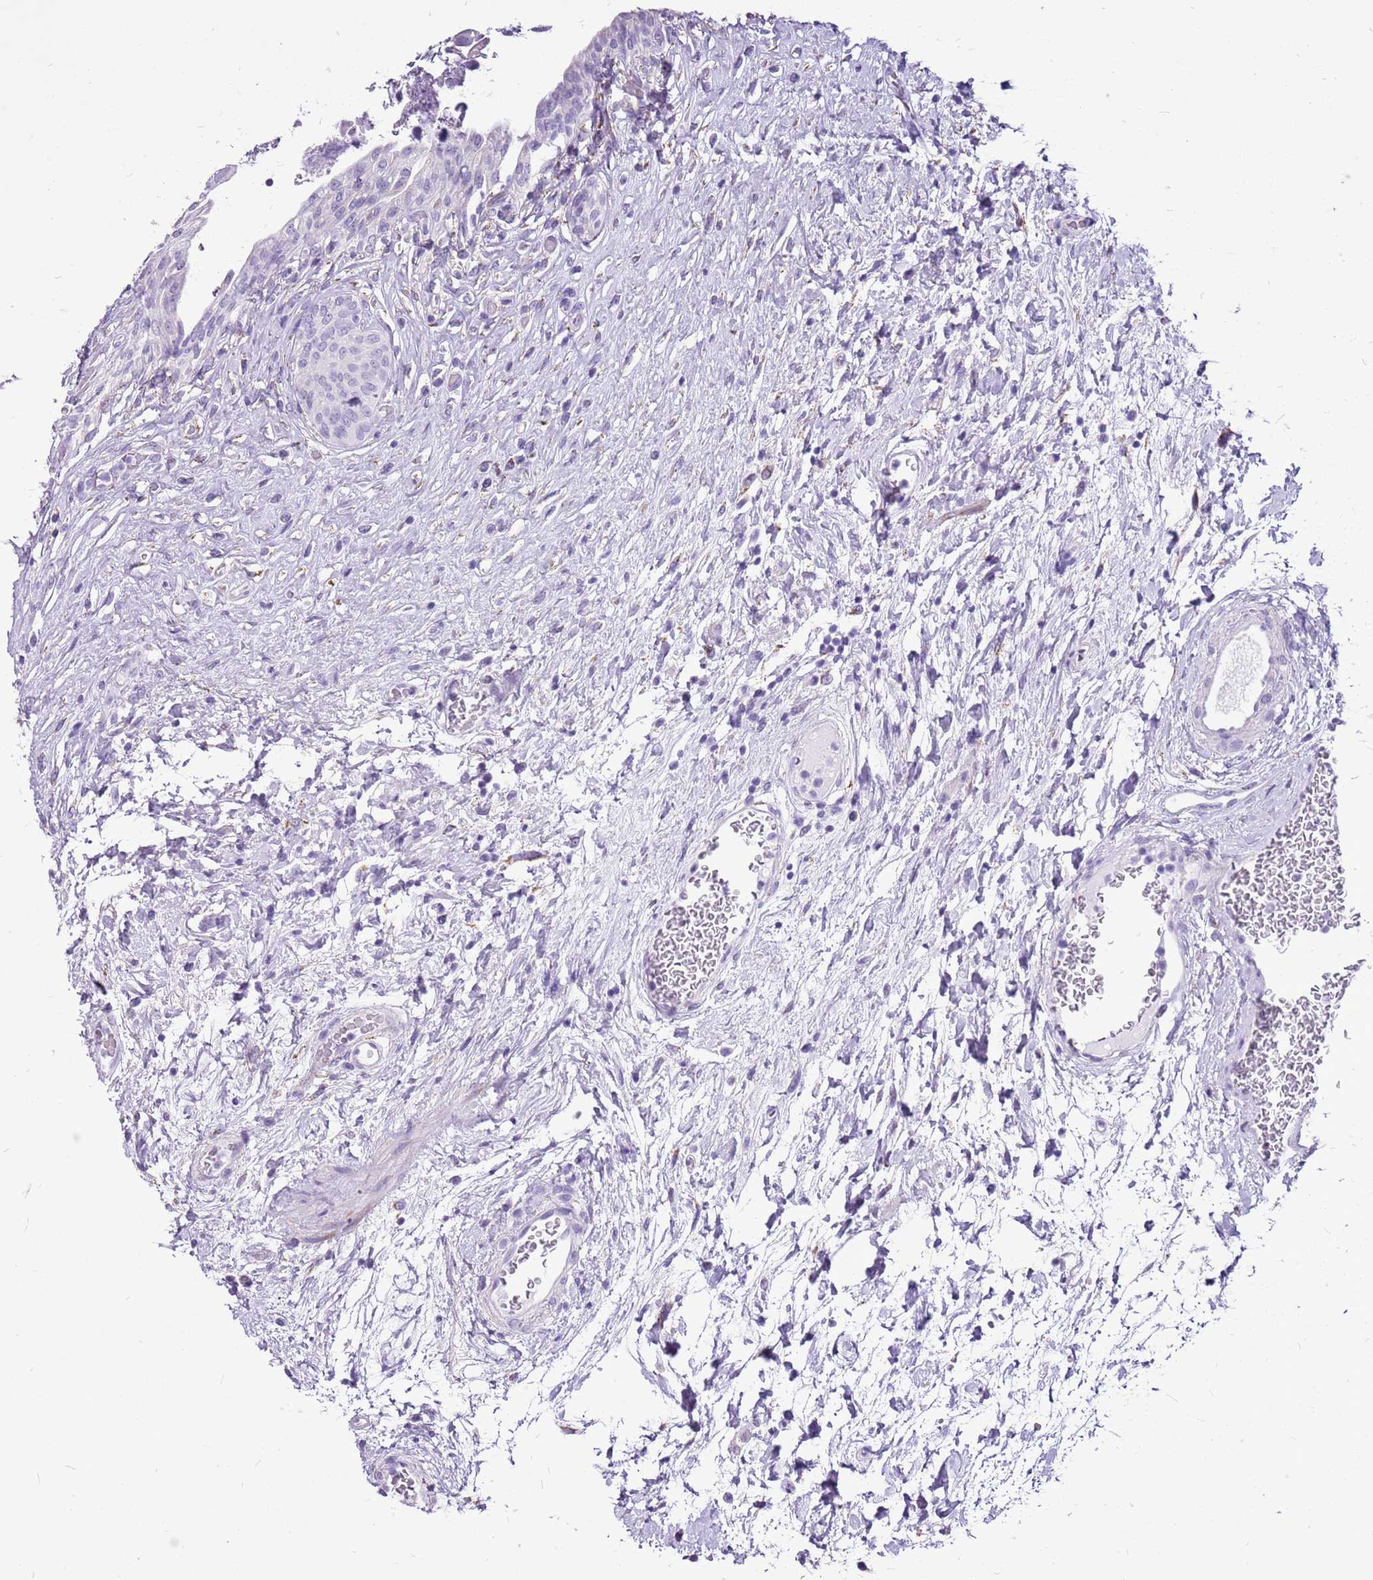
{"staining": {"intensity": "negative", "quantity": "none", "location": "none"}, "tissue": "urinary bladder", "cell_type": "Urothelial cells", "image_type": "normal", "snomed": [{"axis": "morphology", "description": "Normal tissue, NOS"}, {"axis": "topography", "description": "Urinary bladder"}], "caption": "This is an IHC histopathology image of benign urinary bladder. There is no staining in urothelial cells.", "gene": "ACSS3", "patient": {"sex": "male", "age": 74}}